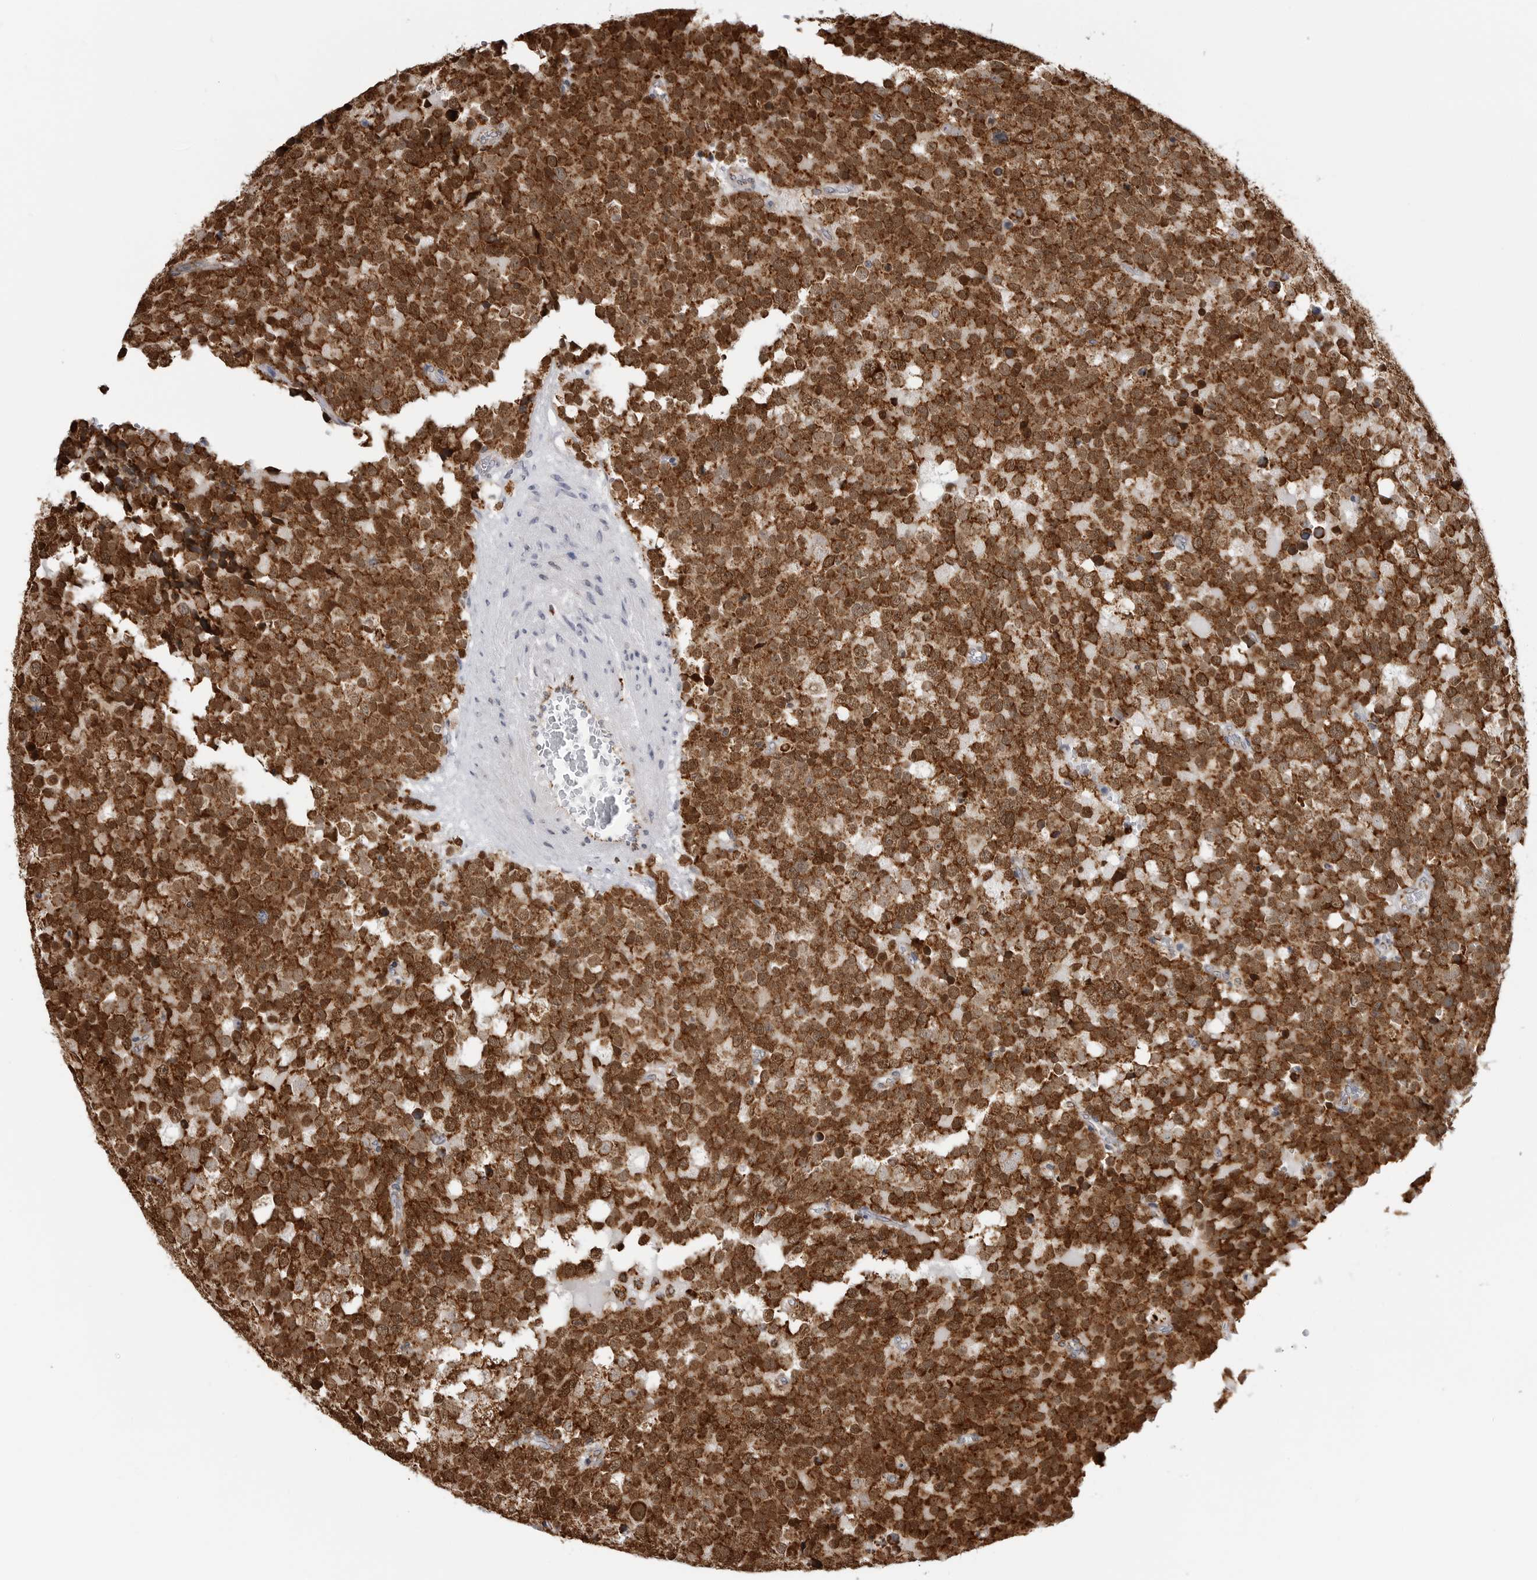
{"staining": {"intensity": "strong", "quantity": ">75%", "location": "cytoplasmic/membranous,nuclear"}, "tissue": "testis cancer", "cell_type": "Tumor cells", "image_type": "cancer", "snomed": [{"axis": "morphology", "description": "Seminoma, NOS"}, {"axis": "topography", "description": "Testis"}], "caption": "Strong cytoplasmic/membranous and nuclear staining for a protein is identified in about >75% of tumor cells of seminoma (testis) using IHC.", "gene": "COX5A", "patient": {"sex": "male", "age": 71}}